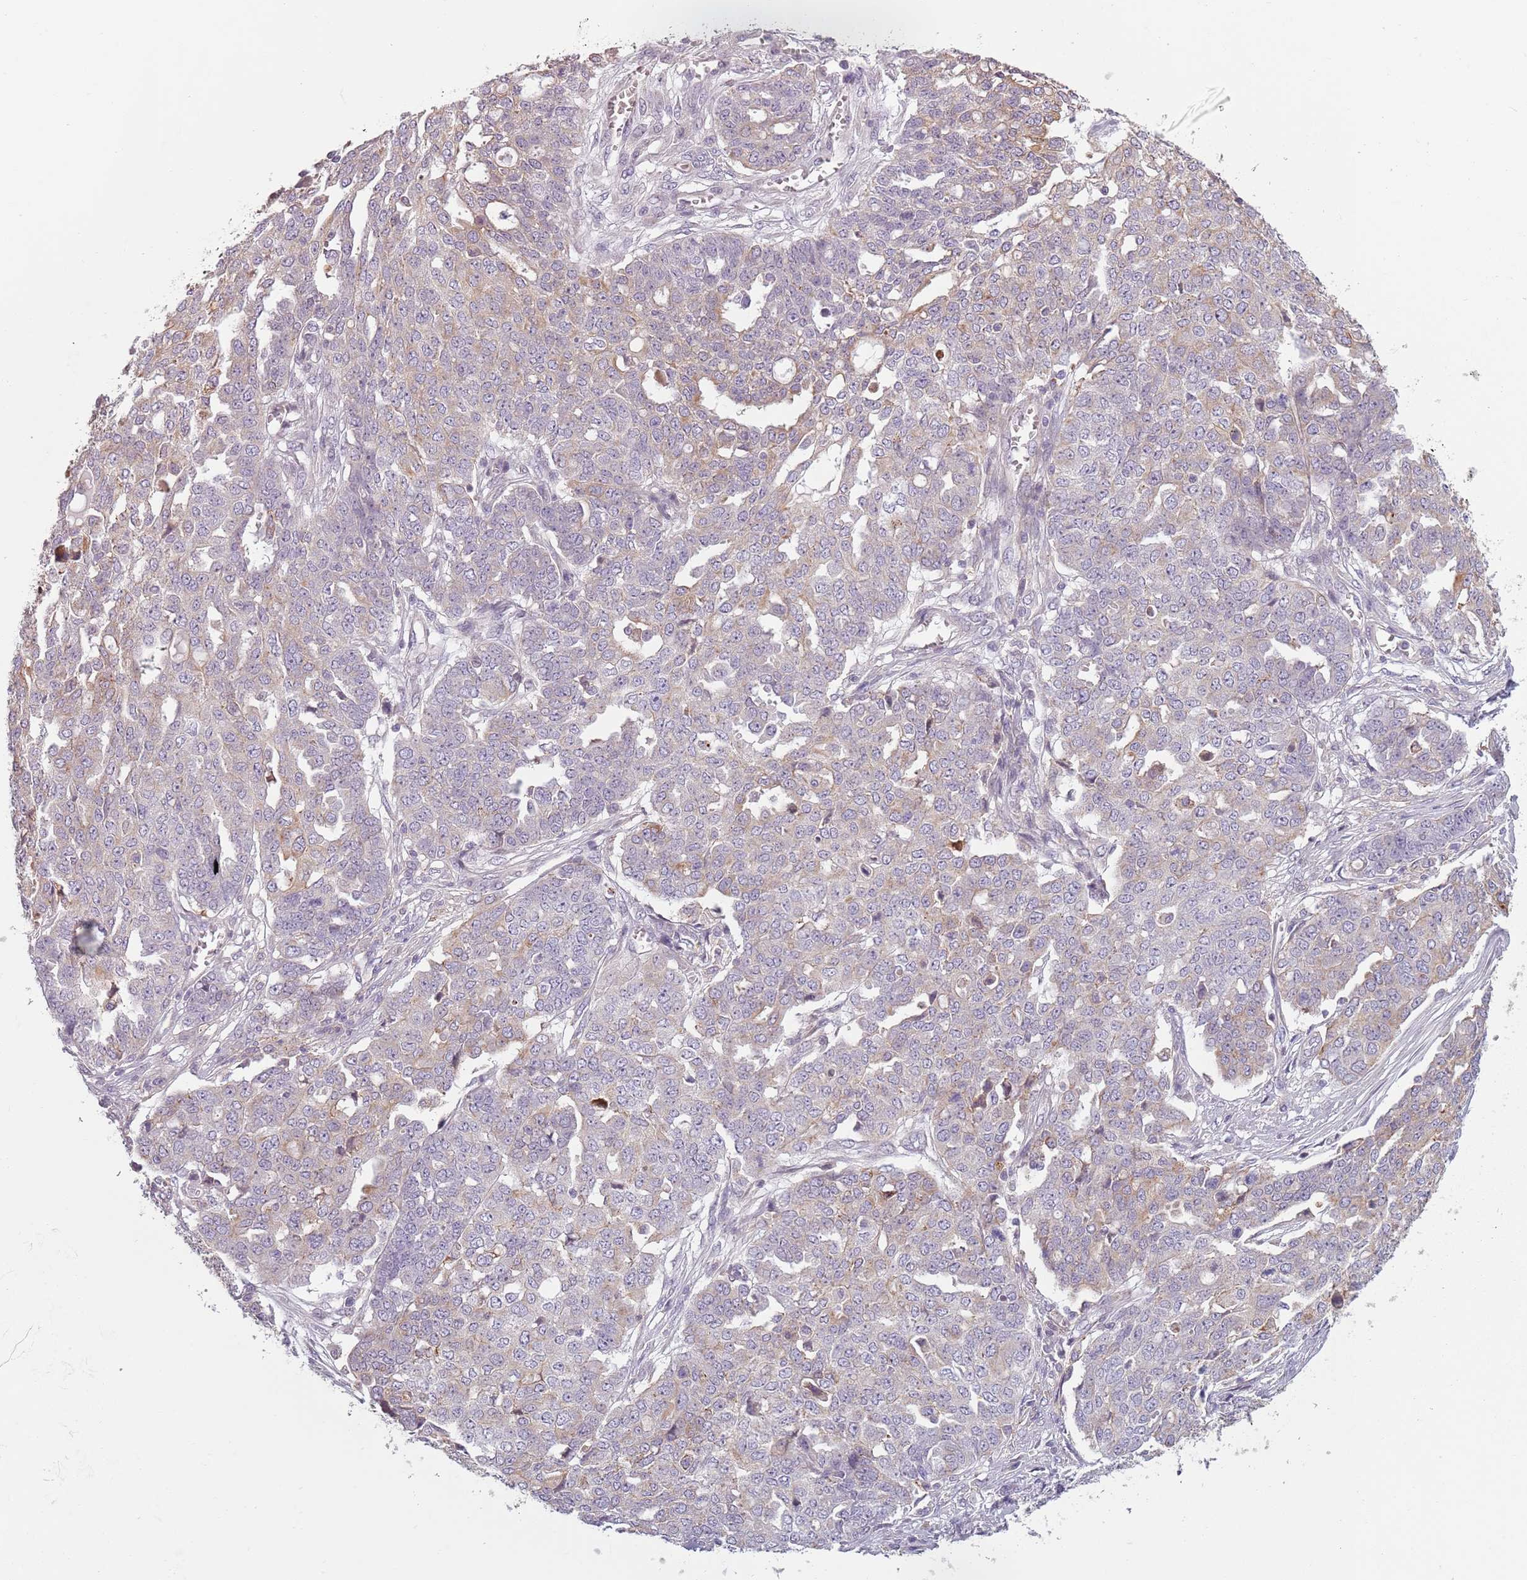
{"staining": {"intensity": "weak", "quantity": "<25%", "location": "cytoplasmic/membranous"}, "tissue": "ovarian cancer", "cell_type": "Tumor cells", "image_type": "cancer", "snomed": [{"axis": "morphology", "description": "Cystadenocarcinoma, serous, NOS"}, {"axis": "topography", "description": "Soft tissue"}, {"axis": "topography", "description": "Ovary"}], "caption": "Image shows no protein staining in tumor cells of serous cystadenocarcinoma (ovarian) tissue.", "gene": "TLCD2", "patient": {"sex": "female", "age": 57}}